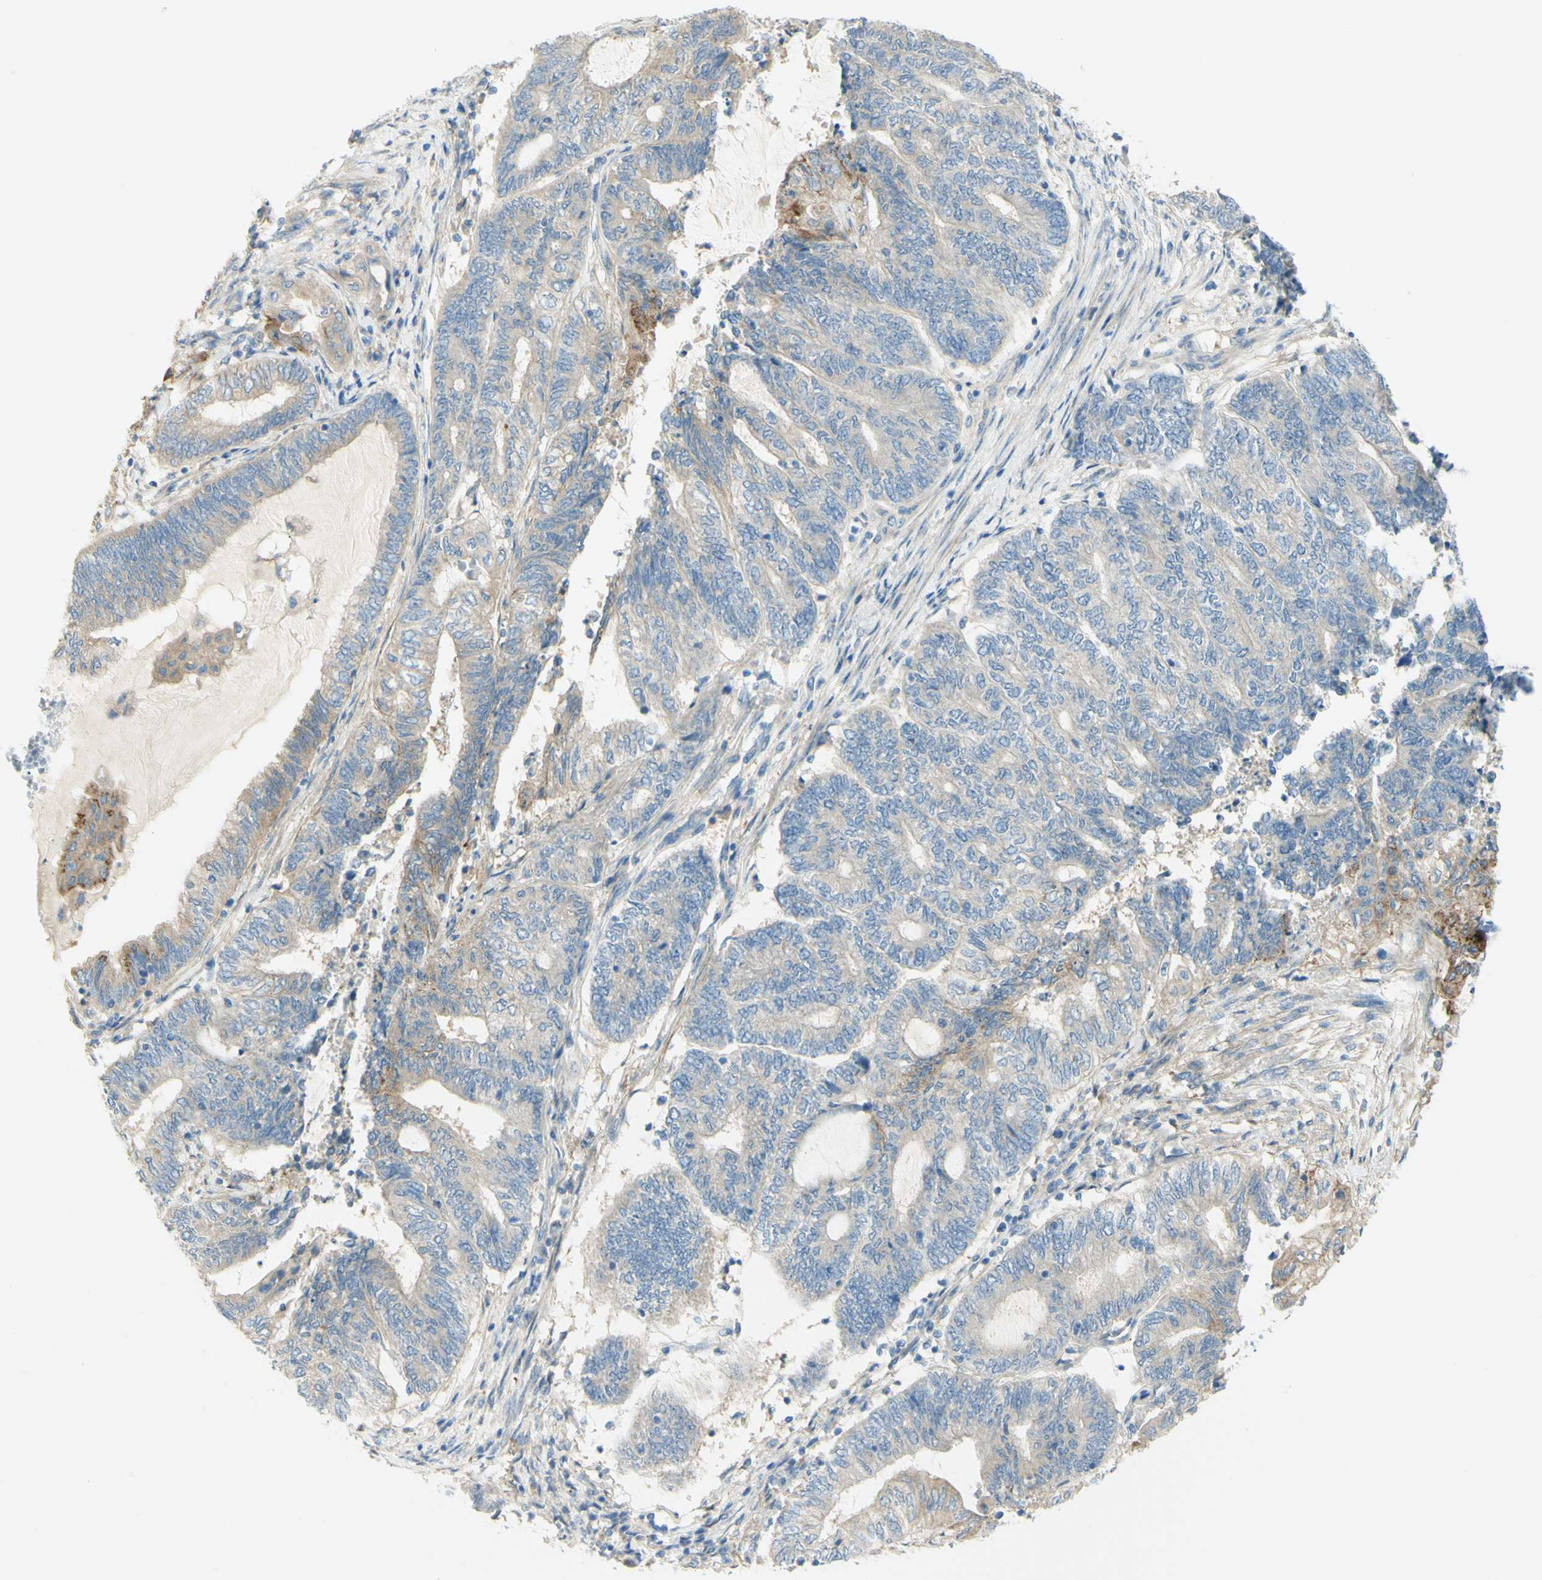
{"staining": {"intensity": "moderate", "quantity": "<25%", "location": "cytoplasmic/membranous"}, "tissue": "endometrial cancer", "cell_type": "Tumor cells", "image_type": "cancer", "snomed": [{"axis": "morphology", "description": "Adenocarcinoma, NOS"}, {"axis": "topography", "description": "Uterus"}, {"axis": "topography", "description": "Endometrium"}], "caption": "This is an image of immunohistochemistry (IHC) staining of endometrial cancer (adenocarcinoma), which shows moderate expression in the cytoplasmic/membranous of tumor cells.", "gene": "GCNT3", "patient": {"sex": "female", "age": 70}}